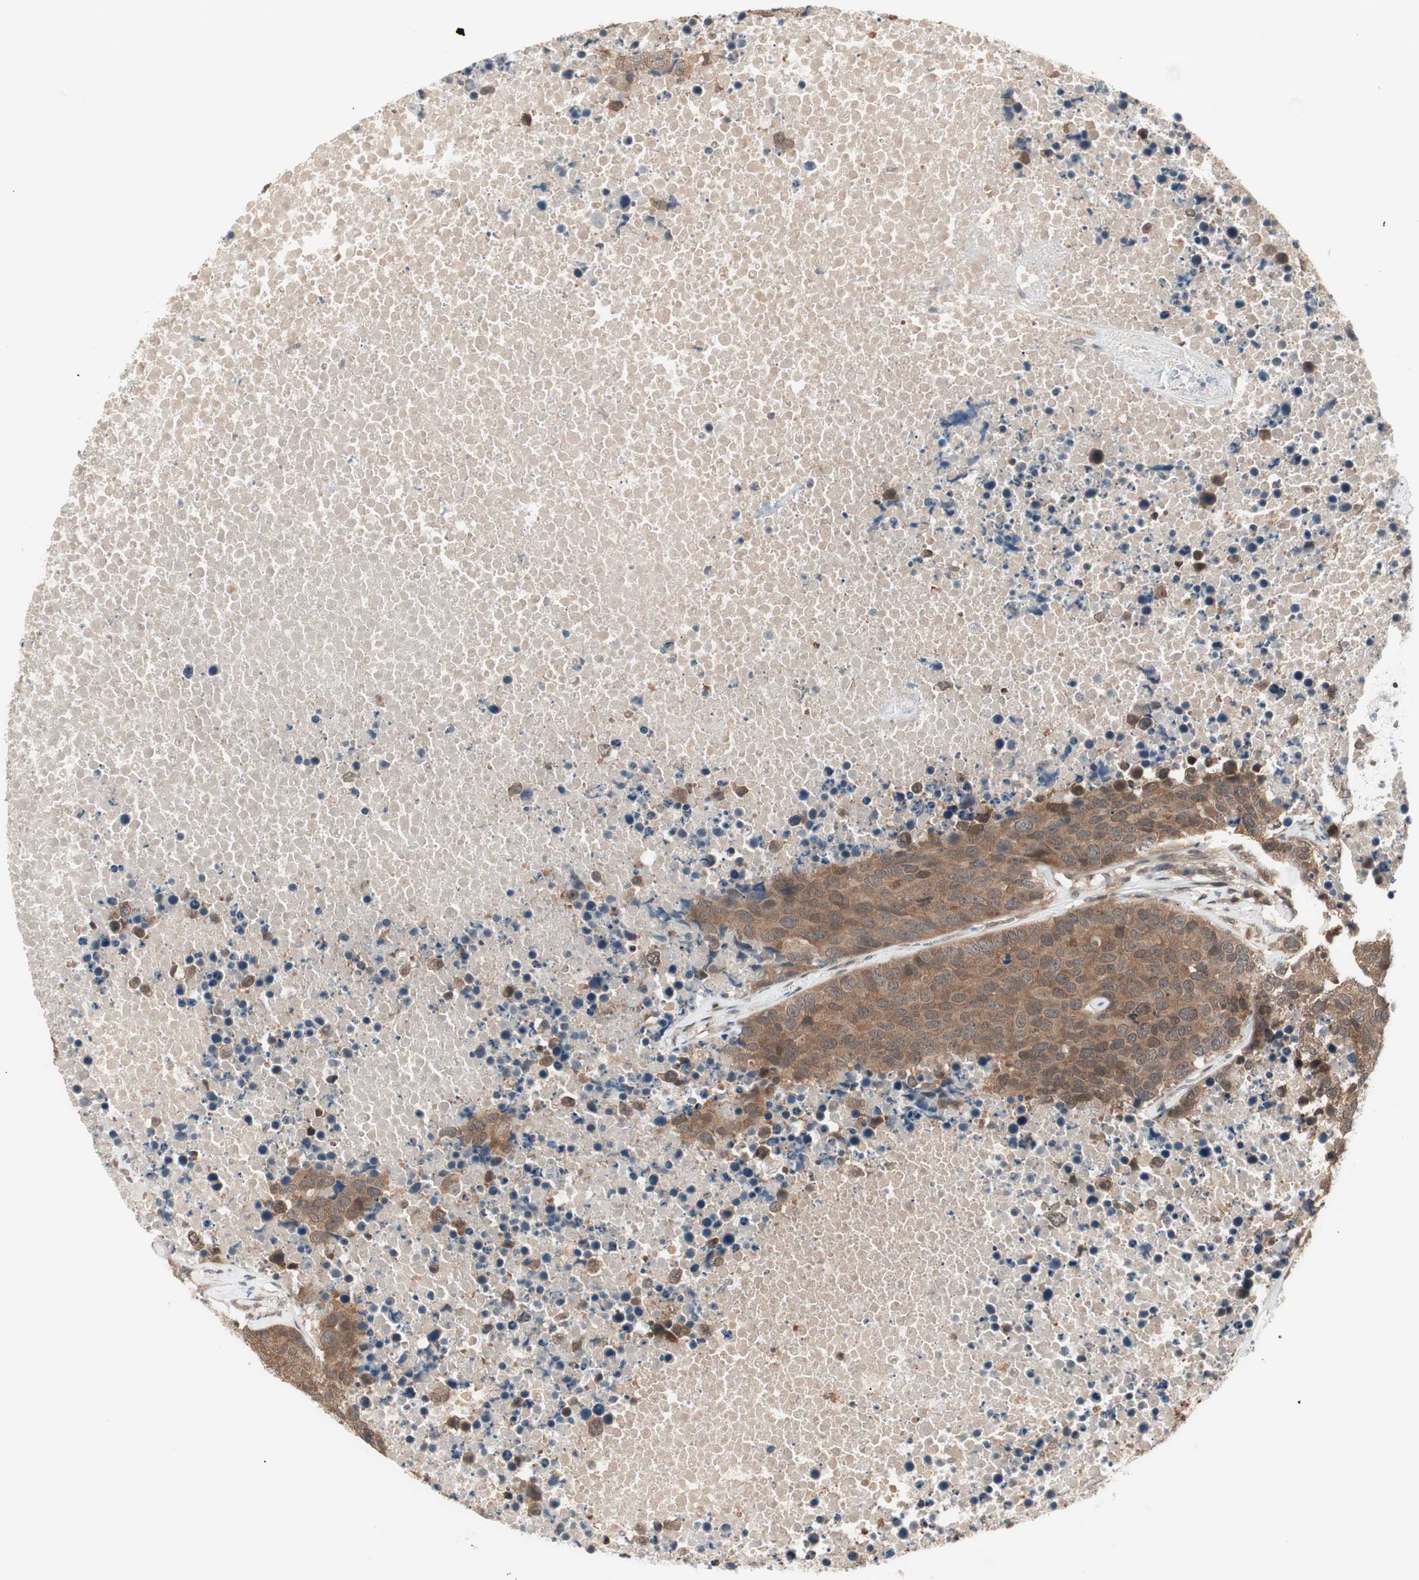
{"staining": {"intensity": "moderate", "quantity": ">75%", "location": "cytoplasmic/membranous"}, "tissue": "carcinoid", "cell_type": "Tumor cells", "image_type": "cancer", "snomed": [{"axis": "morphology", "description": "Carcinoid, malignant, NOS"}, {"axis": "topography", "description": "Lung"}], "caption": "Tumor cells show moderate cytoplasmic/membranous positivity in approximately >75% of cells in malignant carcinoid.", "gene": "UBE2I", "patient": {"sex": "male", "age": 60}}